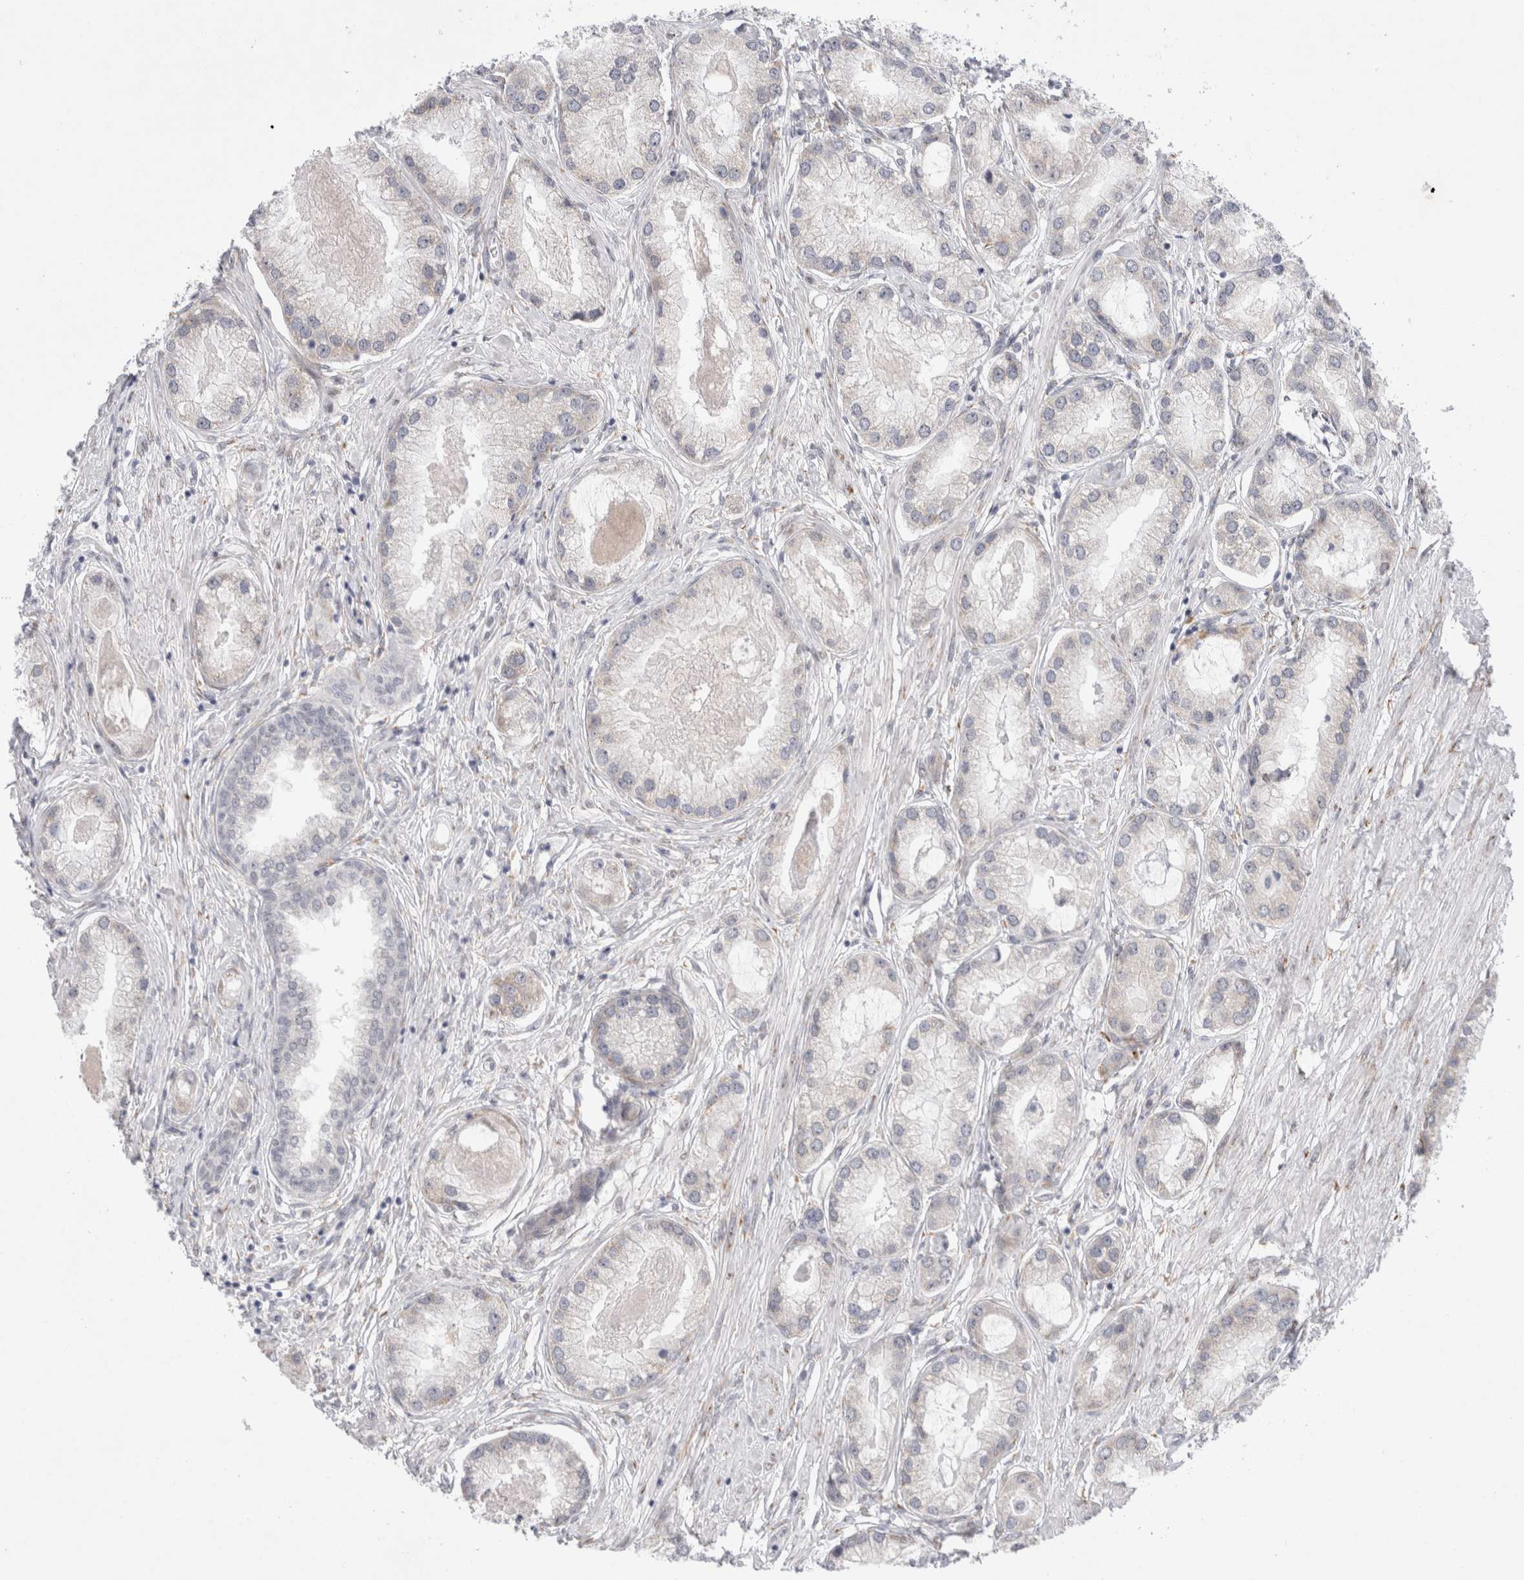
{"staining": {"intensity": "negative", "quantity": "none", "location": "none"}, "tissue": "prostate cancer", "cell_type": "Tumor cells", "image_type": "cancer", "snomed": [{"axis": "morphology", "description": "Adenocarcinoma, Low grade"}, {"axis": "topography", "description": "Prostate"}], "caption": "Tumor cells are negative for protein expression in human prostate cancer (adenocarcinoma (low-grade)).", "gene": "TRMT1L", "patient": {"sex": "male", "age": 62}}